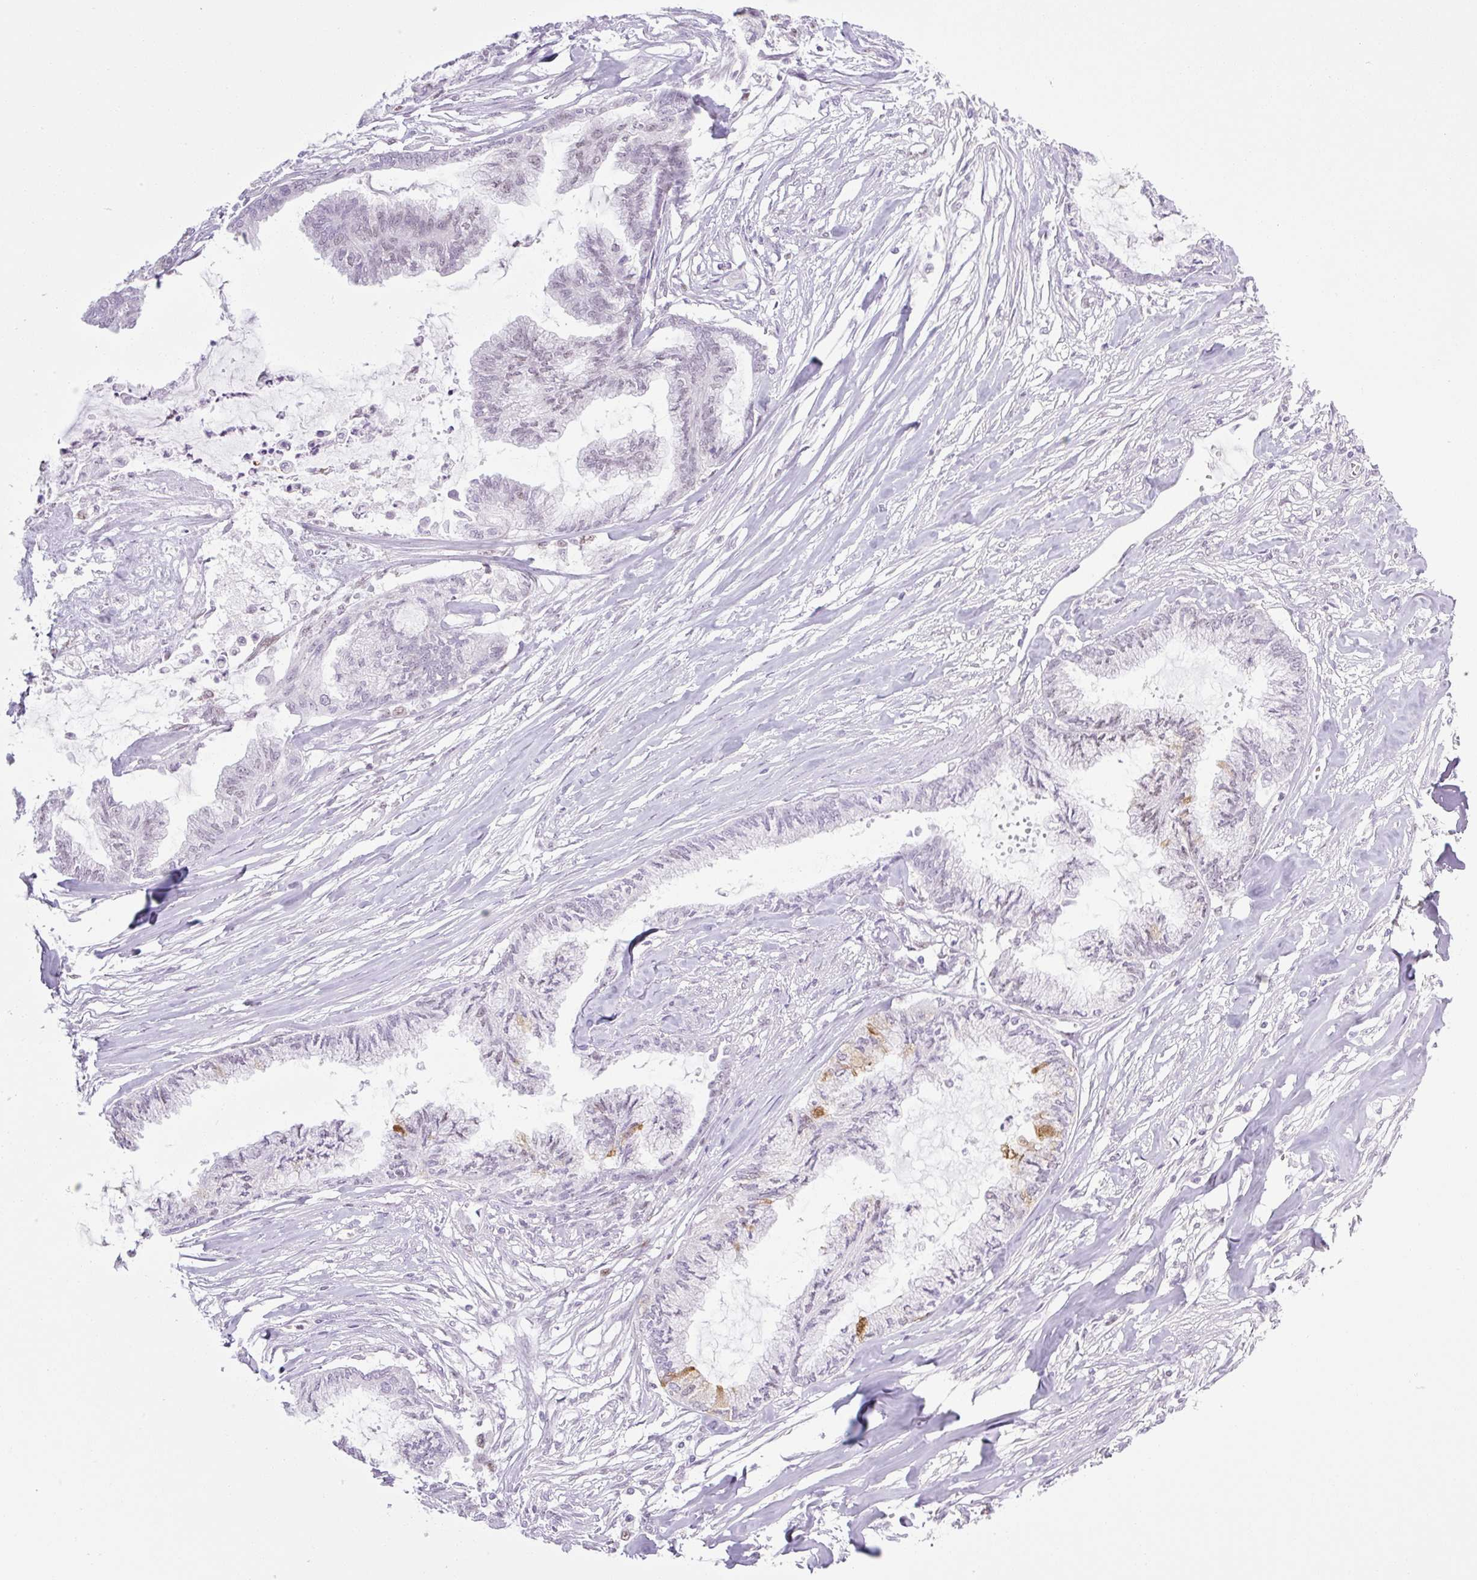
{"staining": {"intensity": "negative", "quantity": "none", "location": "none"}, "tissue": "endometrial cancer", "cell_type": "Tumor cells", "image_type": "cancer", "snomed": [{"axis": "morphology", "description": "Adenocarcinoma, NOS"}, {"axis": "topography", "description": "Endometrium"}], "caption": "Micrograph shows no significant protein expression in tumor cells of adenocarcinoma (endometrial).", "gene": "TLE3", "patient": {"sex": "female", "age": 86}}